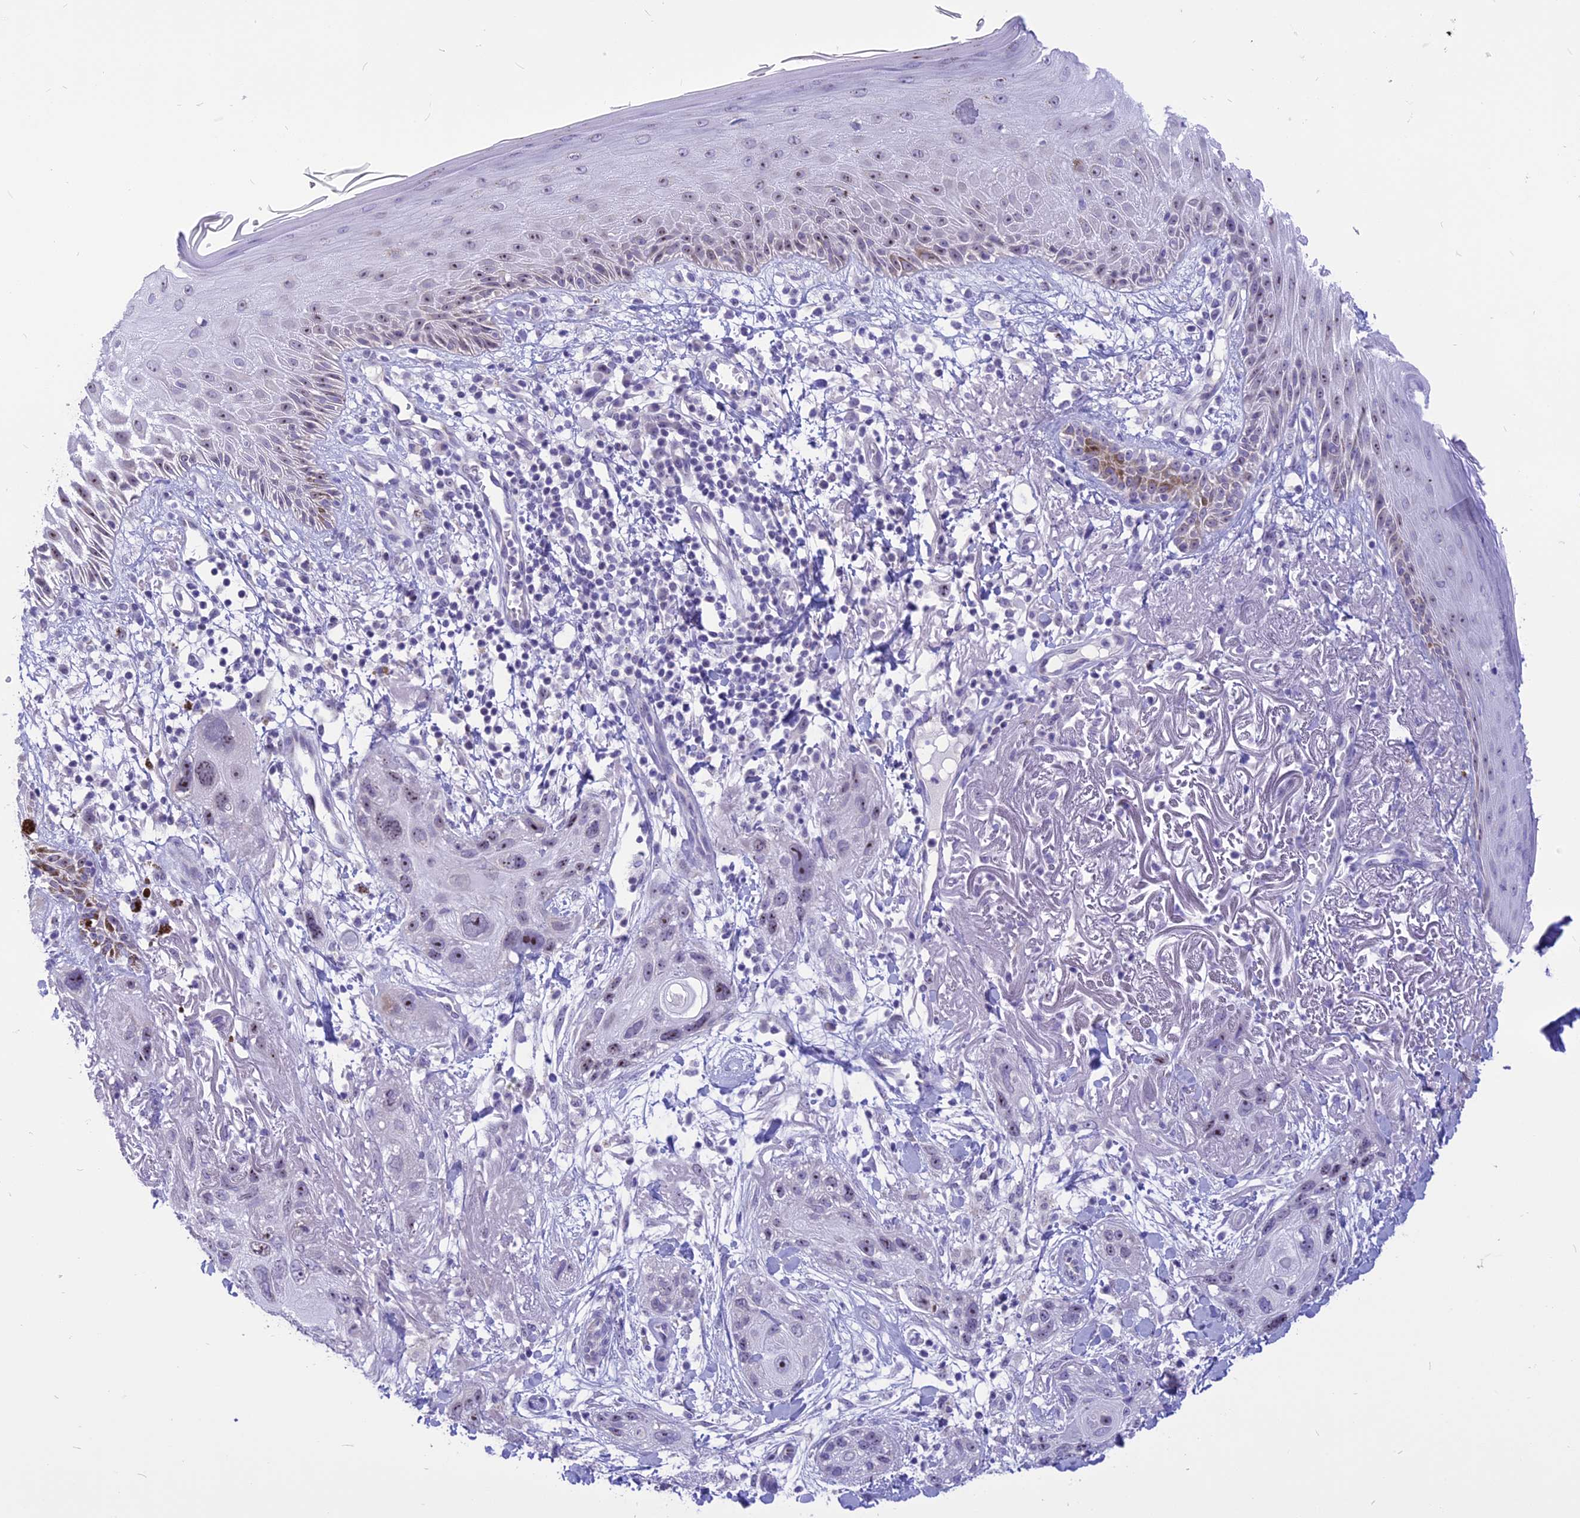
{"staining": {"intensity": "weak", "quantity": "<25%", "location": "nuclear"}, "tissue": "skin cancer", "cell_type": "Tumor cells", "image_type": "cancer", "snomed": [{"axis": "morphology", "description": "Normal tissue, NOS"}, {"axis": "morphology", "description": "Squamous cell carcinoma, NOS"}, {"axis": "topography", "description": "Skin"}], "caption": "IHC photomicrograph of neoplastic tissue: skin squamous cell carcinoma stained with DAB displays no significant protein staining in tumor cells. Brightfield microscopy of immunohistochemistry stained with DAB (brown) and hematoxylin (blue), captured at high magnification.", "gene": "CMSS1", "patient": {"sex": "male", "age": 72}}